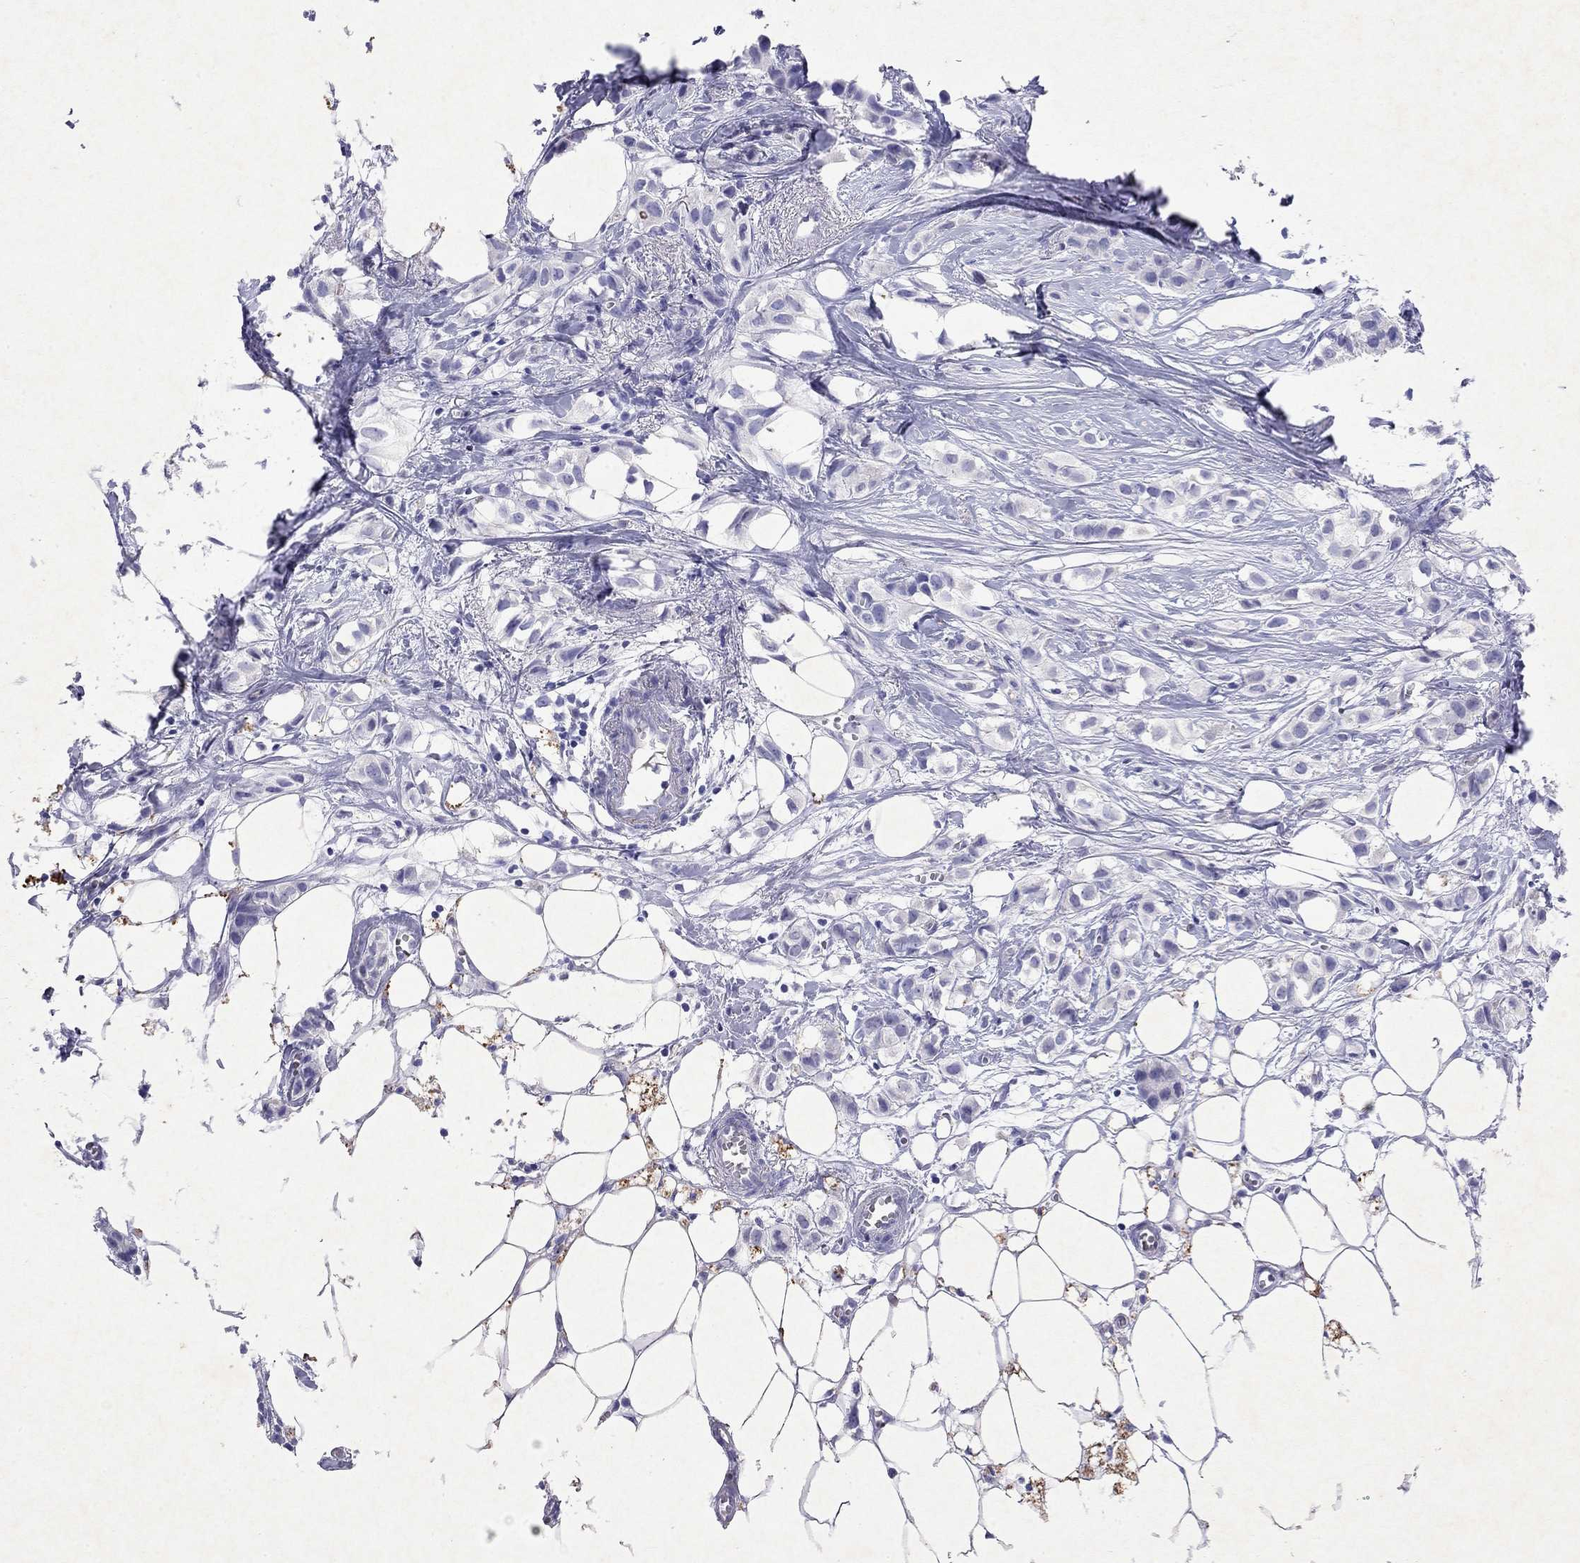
{"staining": {"intensity": "negative", "quantity": "none", "location": "none"}, "tissue": "breast cancer", "cell_type": "Tumor cells", "image_type": "cancer", "snomed": [{"axis": "morphology", "description": "Duct carcinoma"}, {"axis": "topography", "description": "Breast"}], "caption": "Human breast cancer (invasive ductal carcinoma) stained for a protein using immunohistochemistry (IHC) exhibits no positivity in tumor cells.", "gene": "ARMC12", "patient": {"sex": "female", "age": 85}}